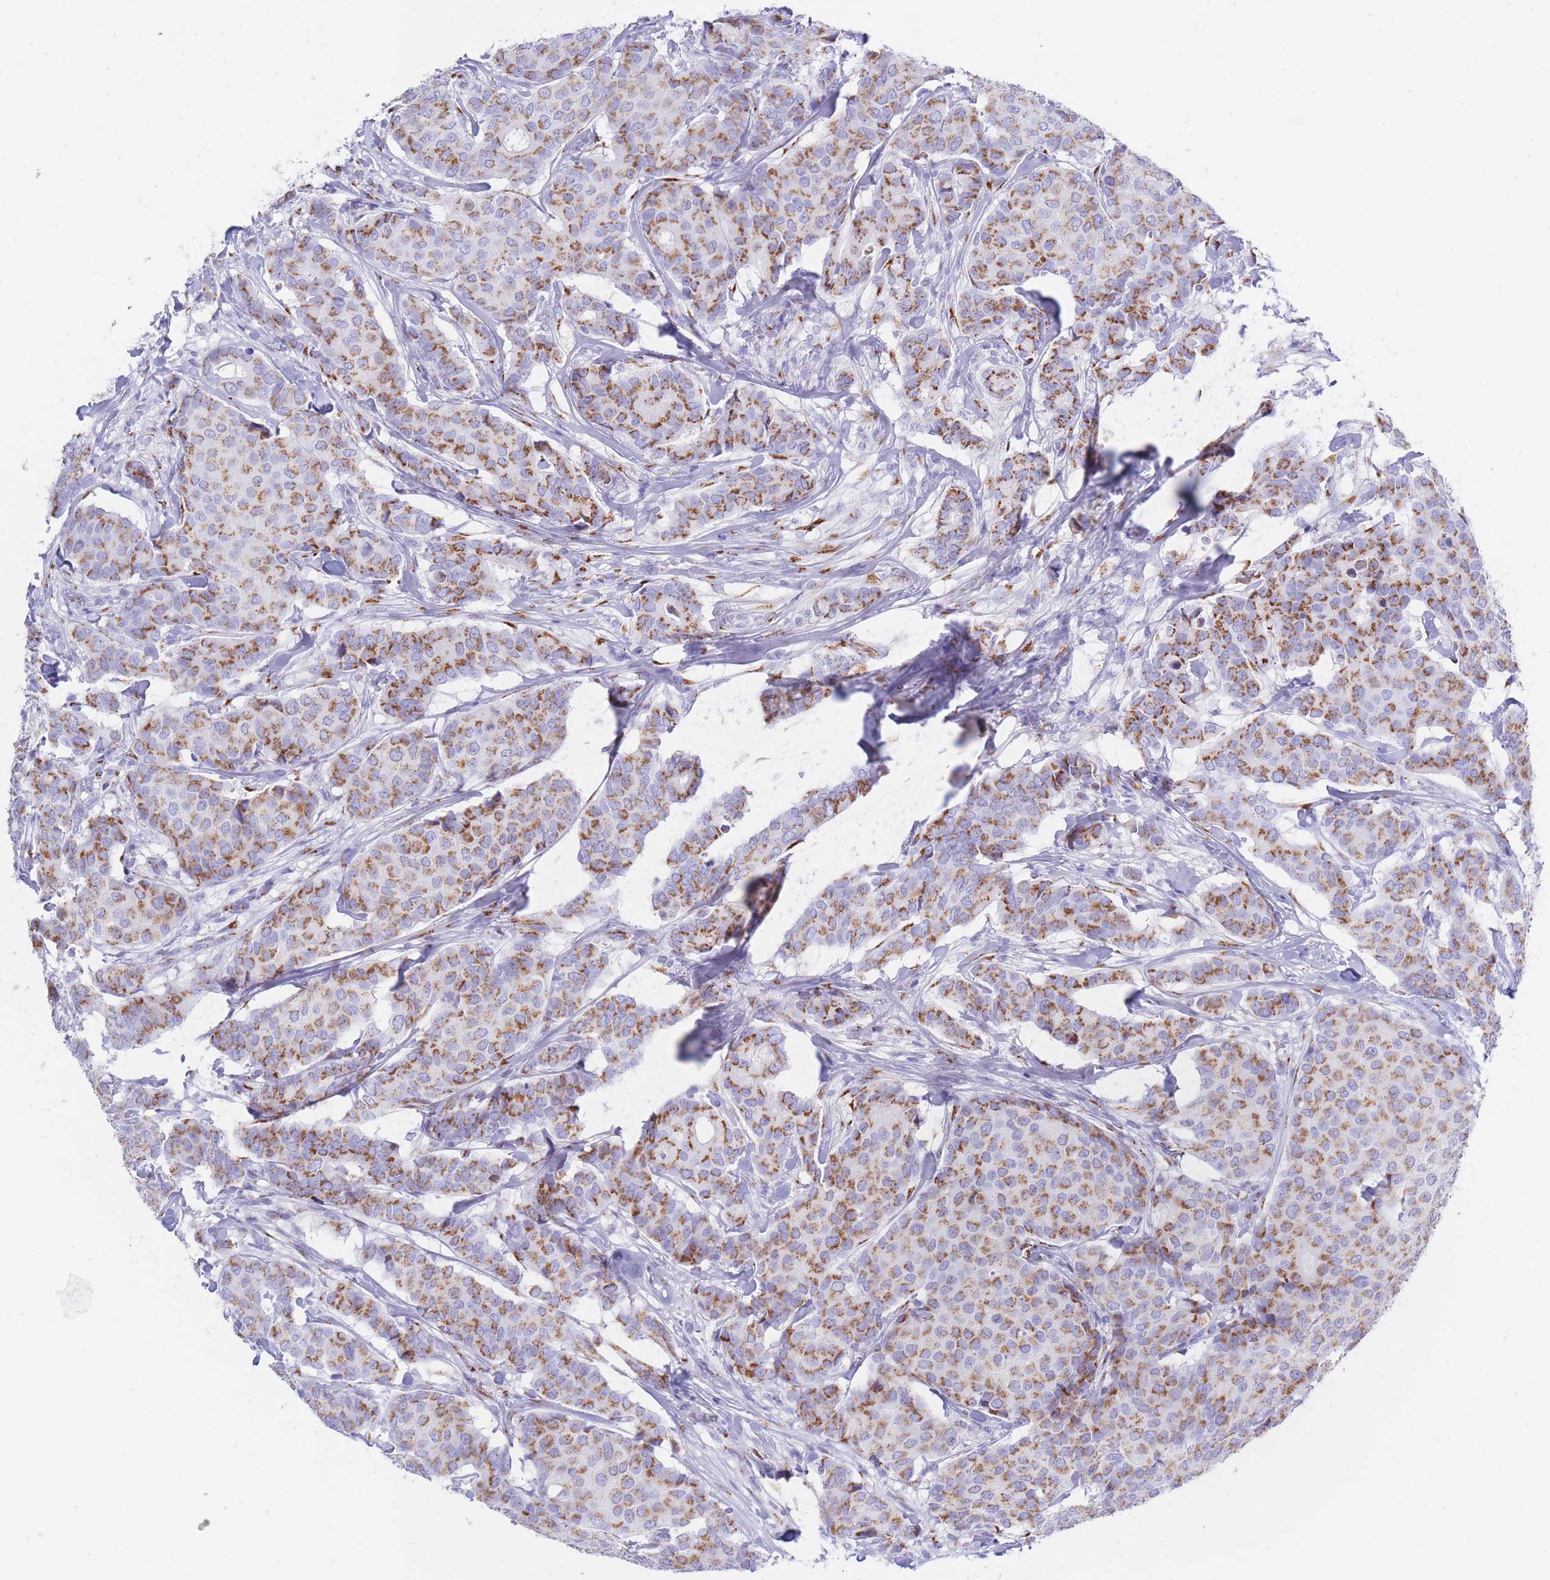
{"staining": {"intensity": "moderate", "quantity": ">75%", "location": "cytoplasmic/membranous"}, "tissue": "breast cancer", "cell_type": "Tumor cells", "image_type": "cancer", "snomed": [{"axis": "morphology", "description": "Duct carcinoma"}, {"axis": "topography", "description": "Breast"}], "caption": "An image of human infiltrating ductal carcinoma (breast) stained for a protein demonstrates moderate cytoplasmic/membranous brown staining in tumor cells.", "gene": "FAM3C", "patient": {"sex": "female", "age": 75}}